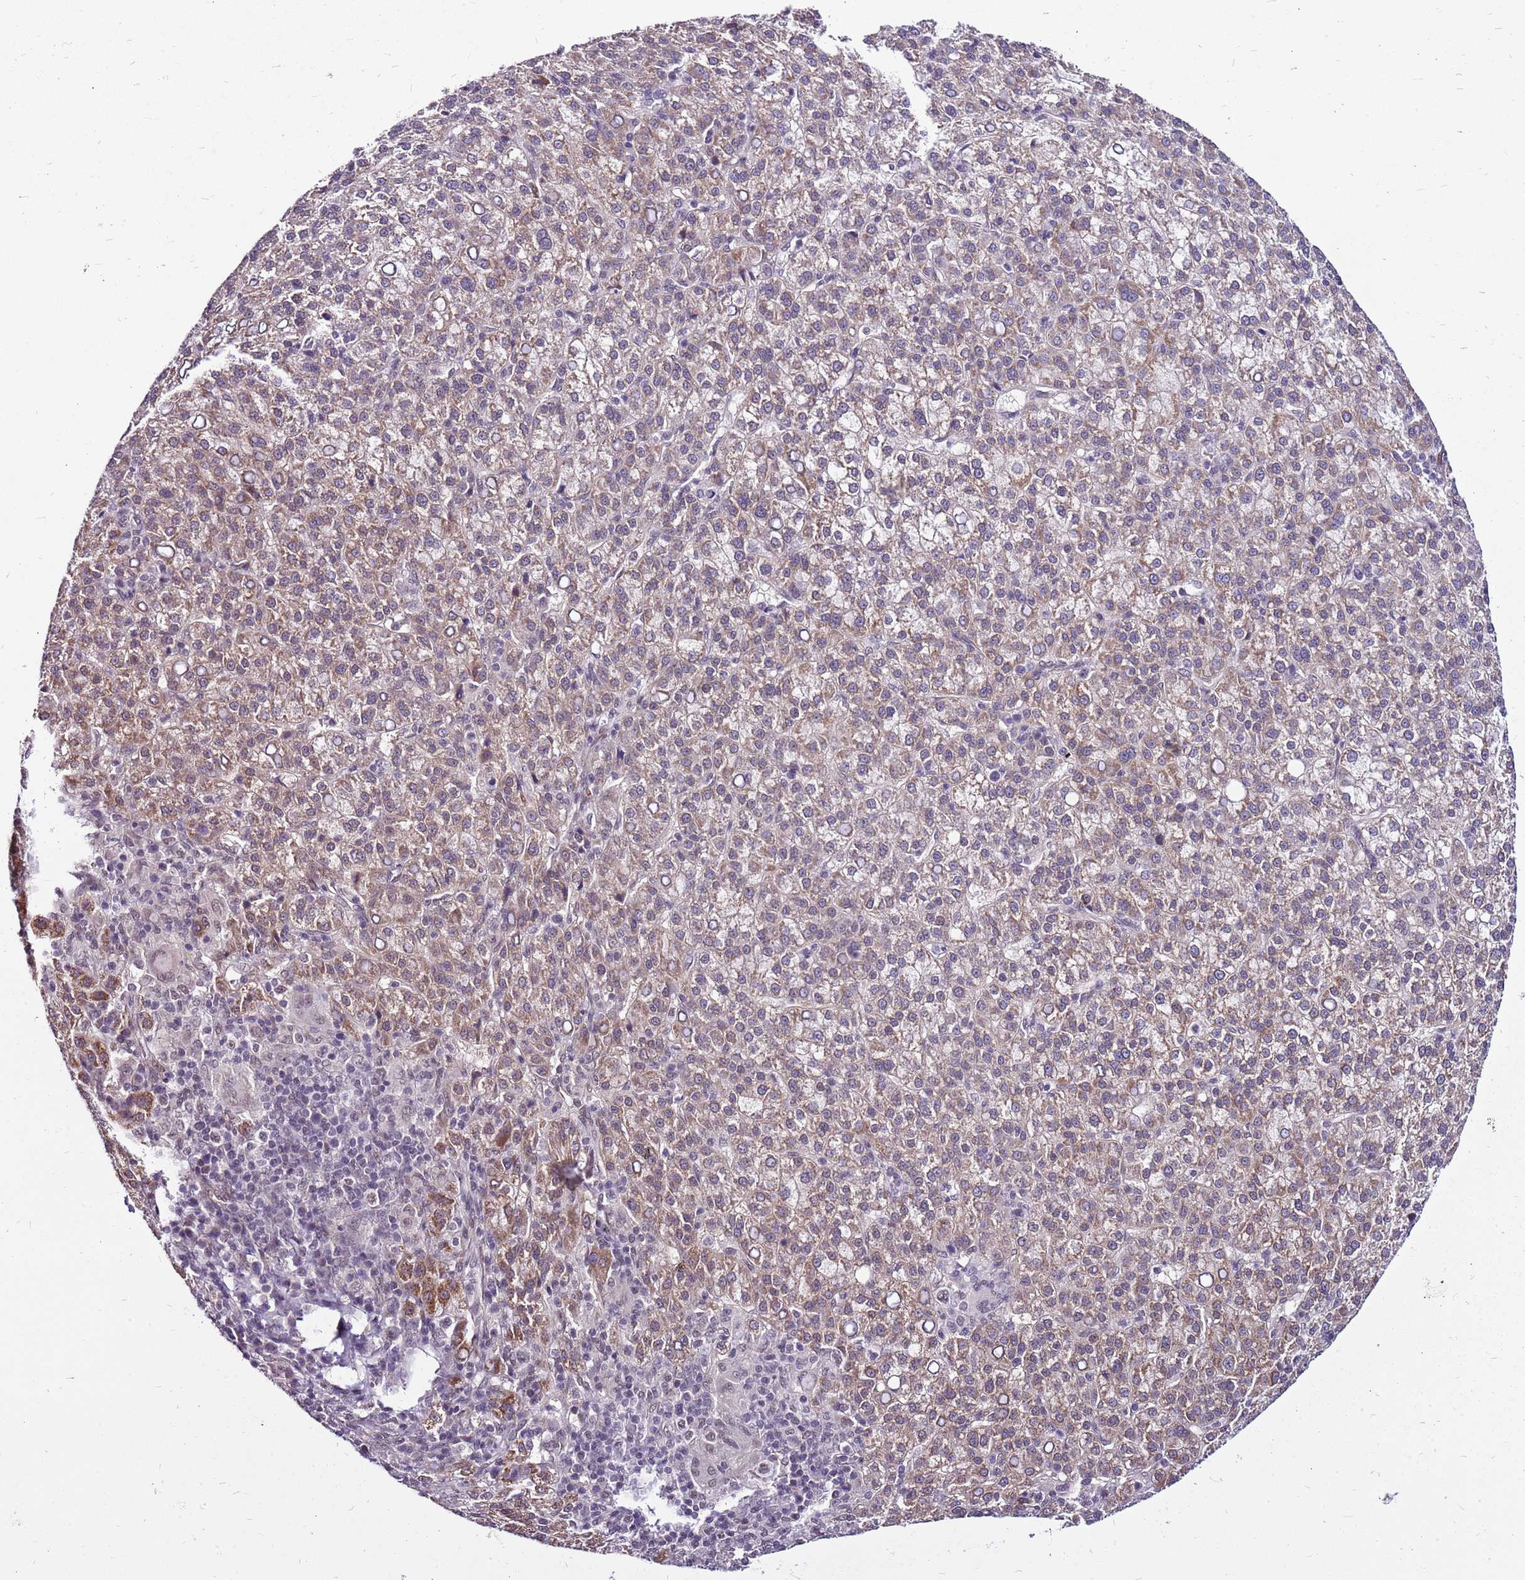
{"staining": {"intensity": "moderate", "quantity": "<25%", "location": "cytoplasmic/membranous"}, "tissue": "liver cancer", "cell_type": "Tumor cells", "image_type": "cancer", "snomed": [{"axis": "morphology", "description": "Carcinoma, Hepatocellular, NOS"}, {"axis": "topography", "description": "Liver"}], "caption": "Tumor cells demonstrate low levels of moderate cytoplasmic/membranous expression in approximately <25% of cells in human hepatocellular carcinoma (liver). The staining was performed using DAB to visualize the protein expression in brown, while the nuclei were stained in blue with hematoxylin (Magnification: 20x).", "gene": "CCDC166", "patient": {"sex": "female", "age": 58}}